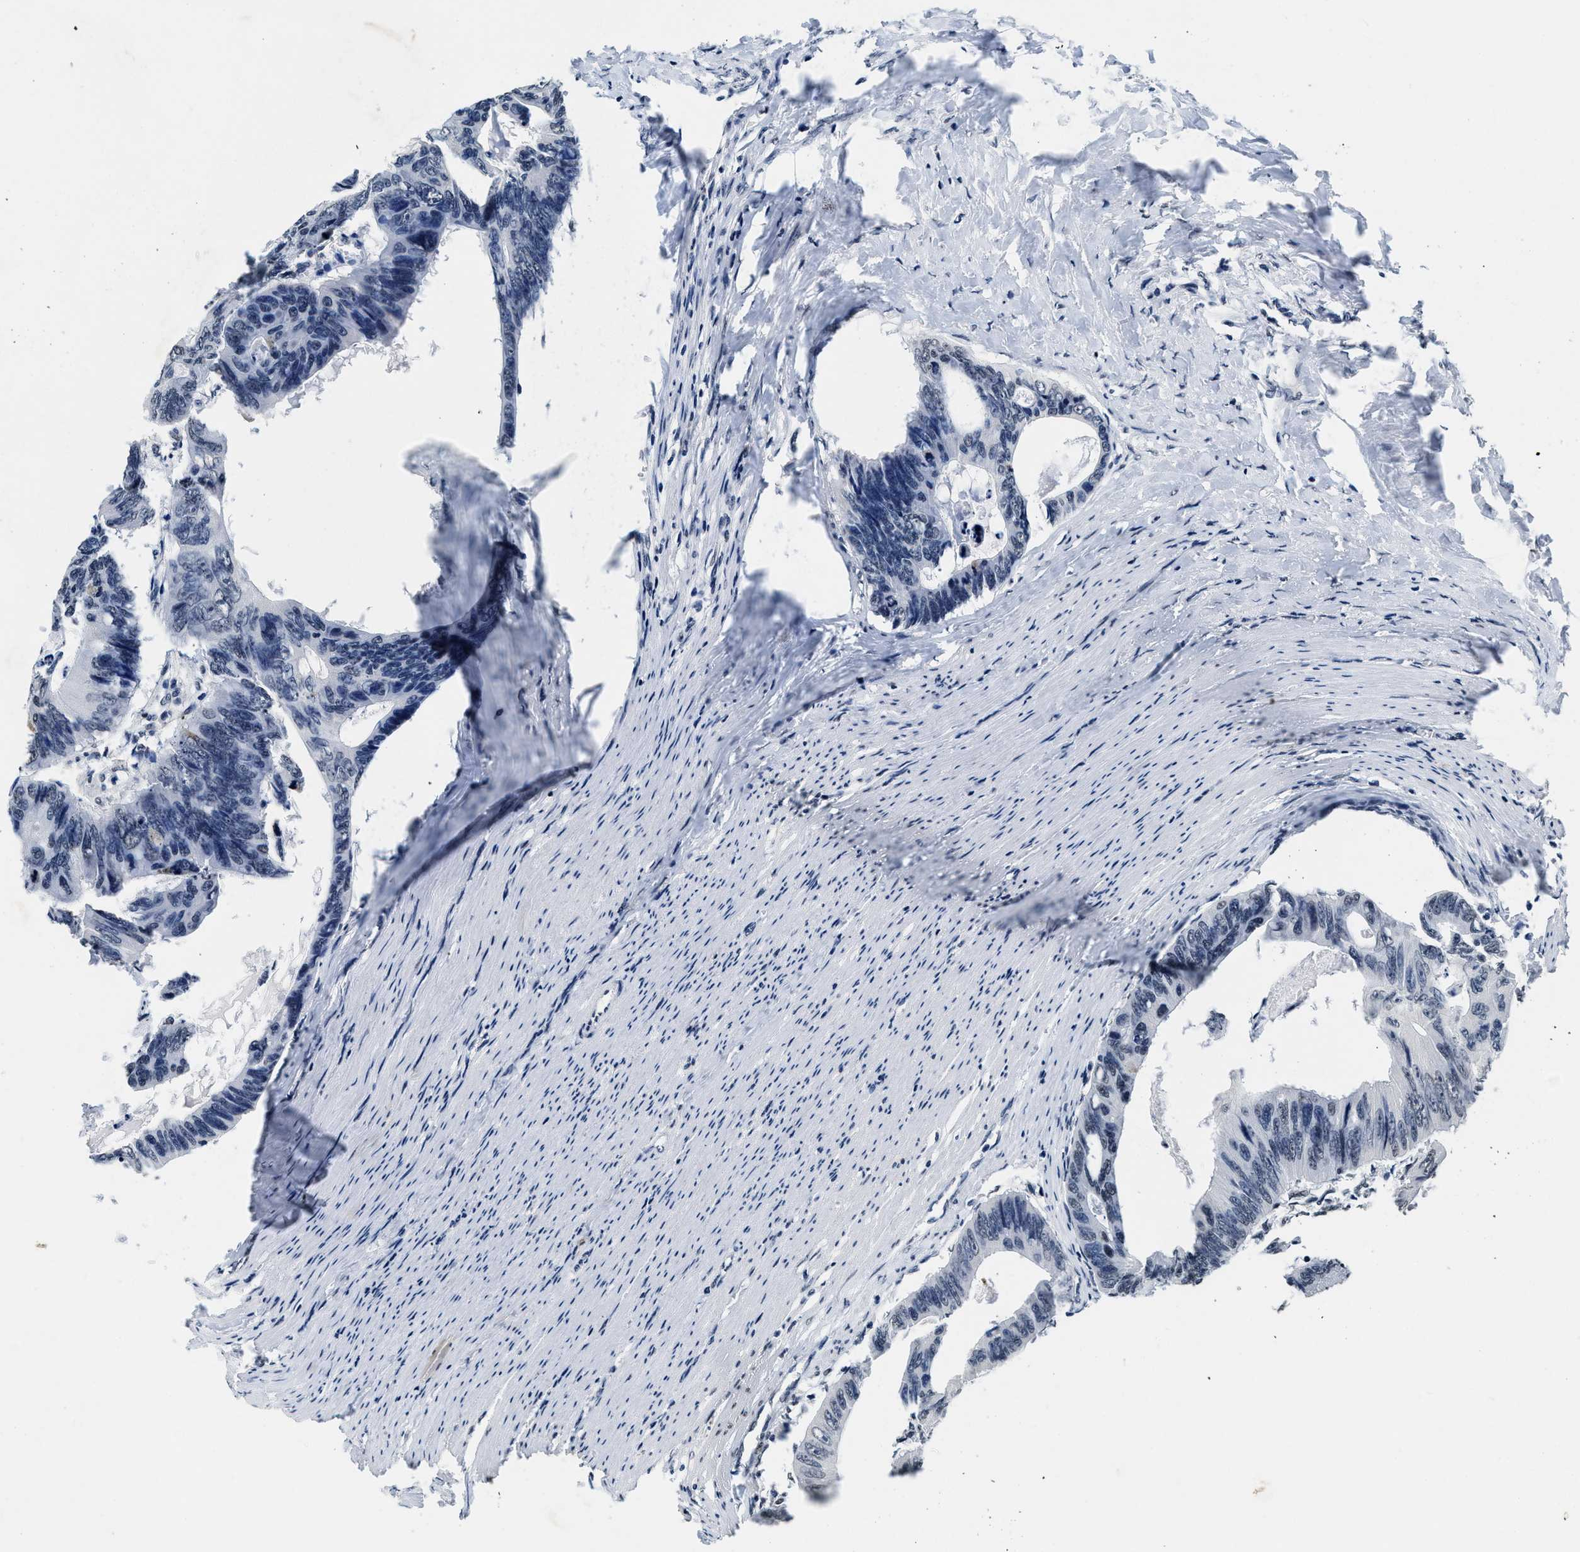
{"staining": {"intensity": "negative", "quantity": "none", "location": "none"}, "tissue": "colorectal cancer", "cell_type": "Tumor cells", "image_type": "cancer", "snomed": [{"axis": "morphology", "description": "Adenocarcinoma, NOS"}, {"axis": "topography", "description": "Colon"}], "caption": "There is no significant expression in tumor cells of colorectal cancer.", "gene": "SUPT16H", "patient": {"sex": "female", "age": 55}}